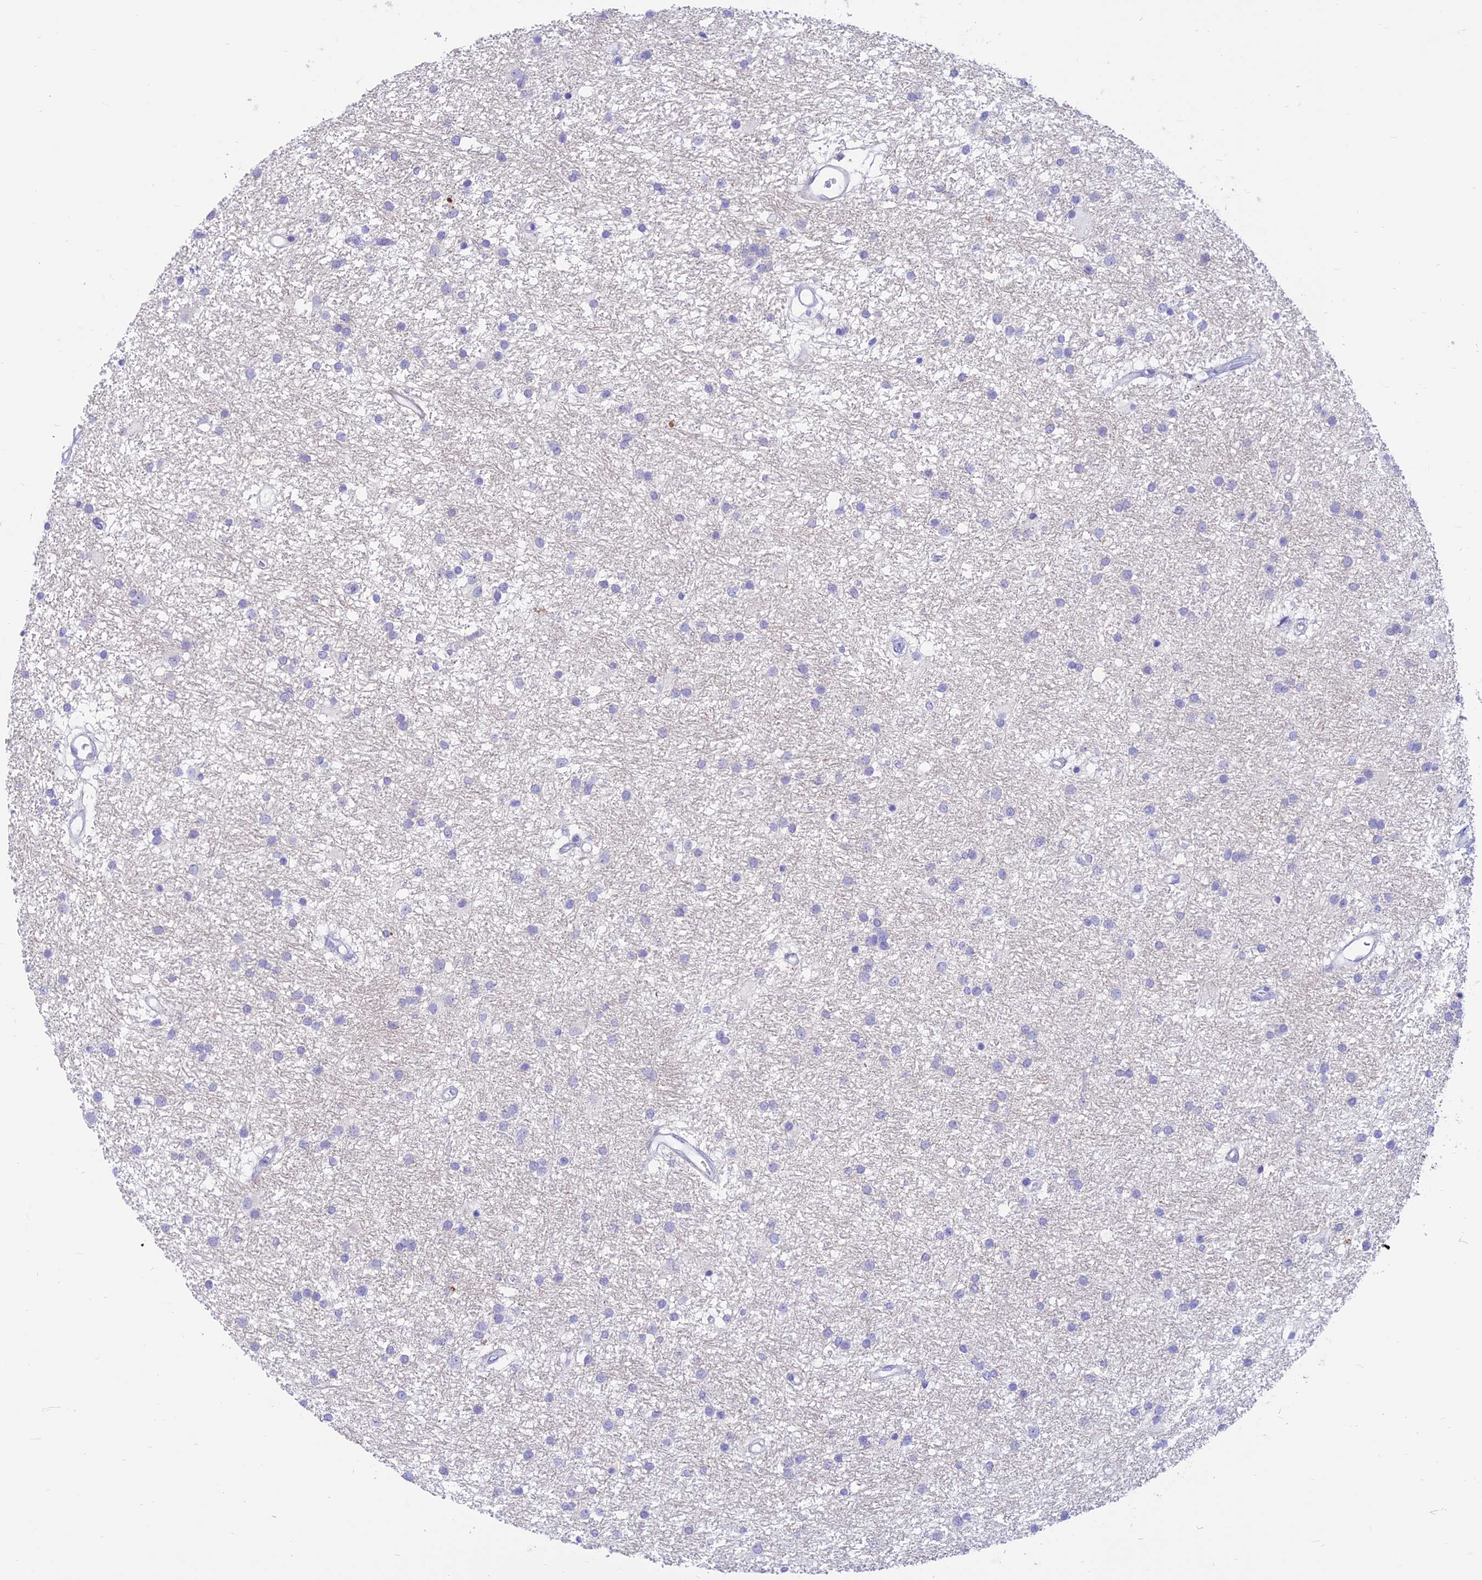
{"staining": {"intensity": "negative", "quantity": "none", "location": "none"}, "tissue": "glioma", "cell_type": "Tumor cells", "image_type": "cancer", "snomed": [{"axis": "morphology", "description": "Glioma, malignant, High grade"}, {"axis": "topography", "description": "Brain"}], "caption": "This histopathology image is of malignant glioma (high-grade) stained with IHC to label a protein in brown with the nuclei are counter-stained blue. There is no expression in tumor cells.", "gene": "PRNP", "patient": {"sex": "male", "age": 77}}